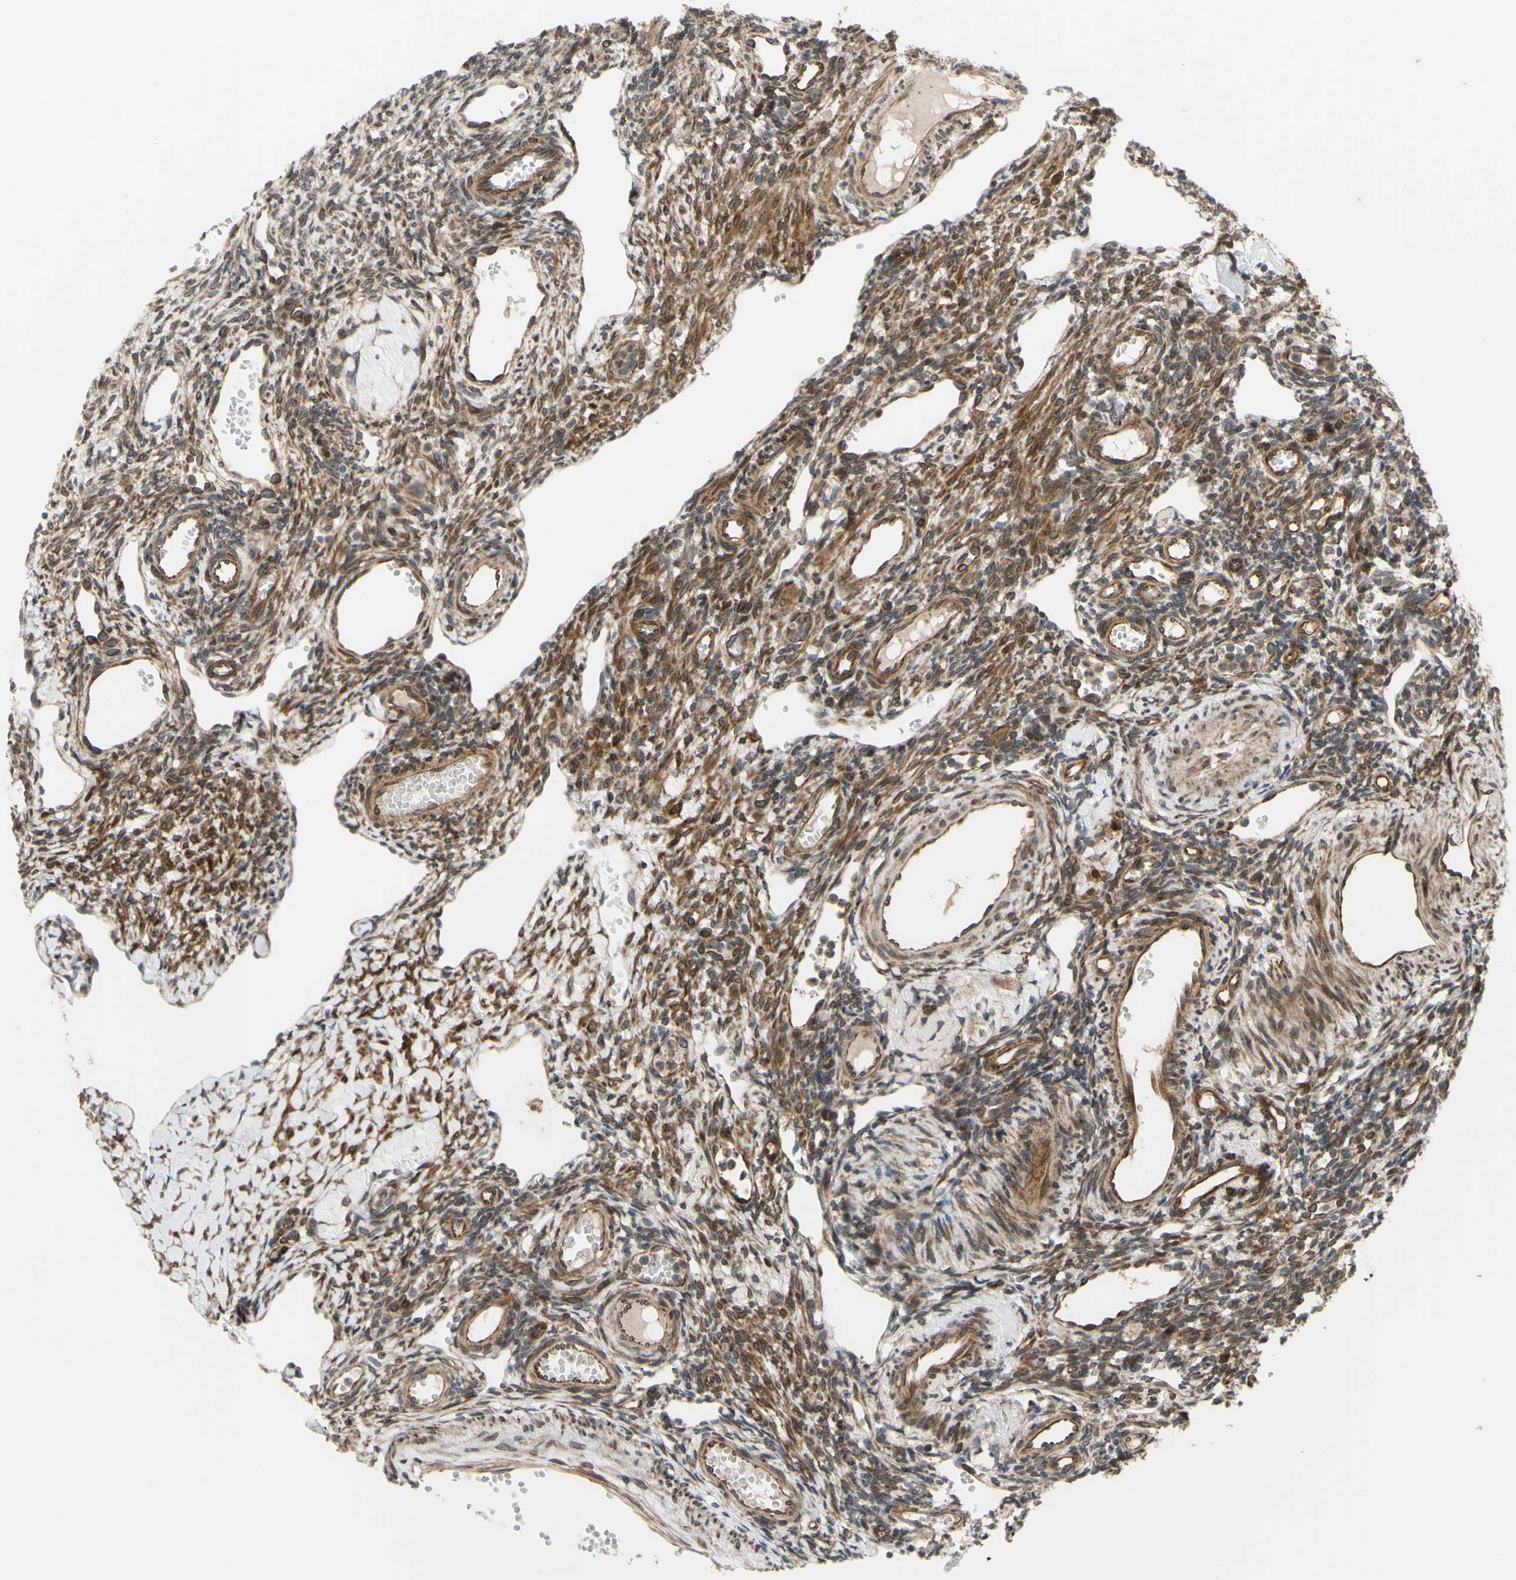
{"staining": {"intensity": "moderate", "quantity": ">75%", "location": "cytoplasmic/membranous"}, "tissue": "ovary", "cell_type": "Ovarian stroma cells", "image_type": "normal", "snomed": [{"axis": "morphology", "description": "Normal tissue, NOS"}, {"axis": "topography", "description": "Ovary"}], "caption": "Immunohistochemical staining of normal ovary reveals medium levels of moderate cytoplasmic/membranous staining in about >75% of ovarian stroma cells.", "gene": "PRAF2", "patient": {"sex": "female", "age": 33}}